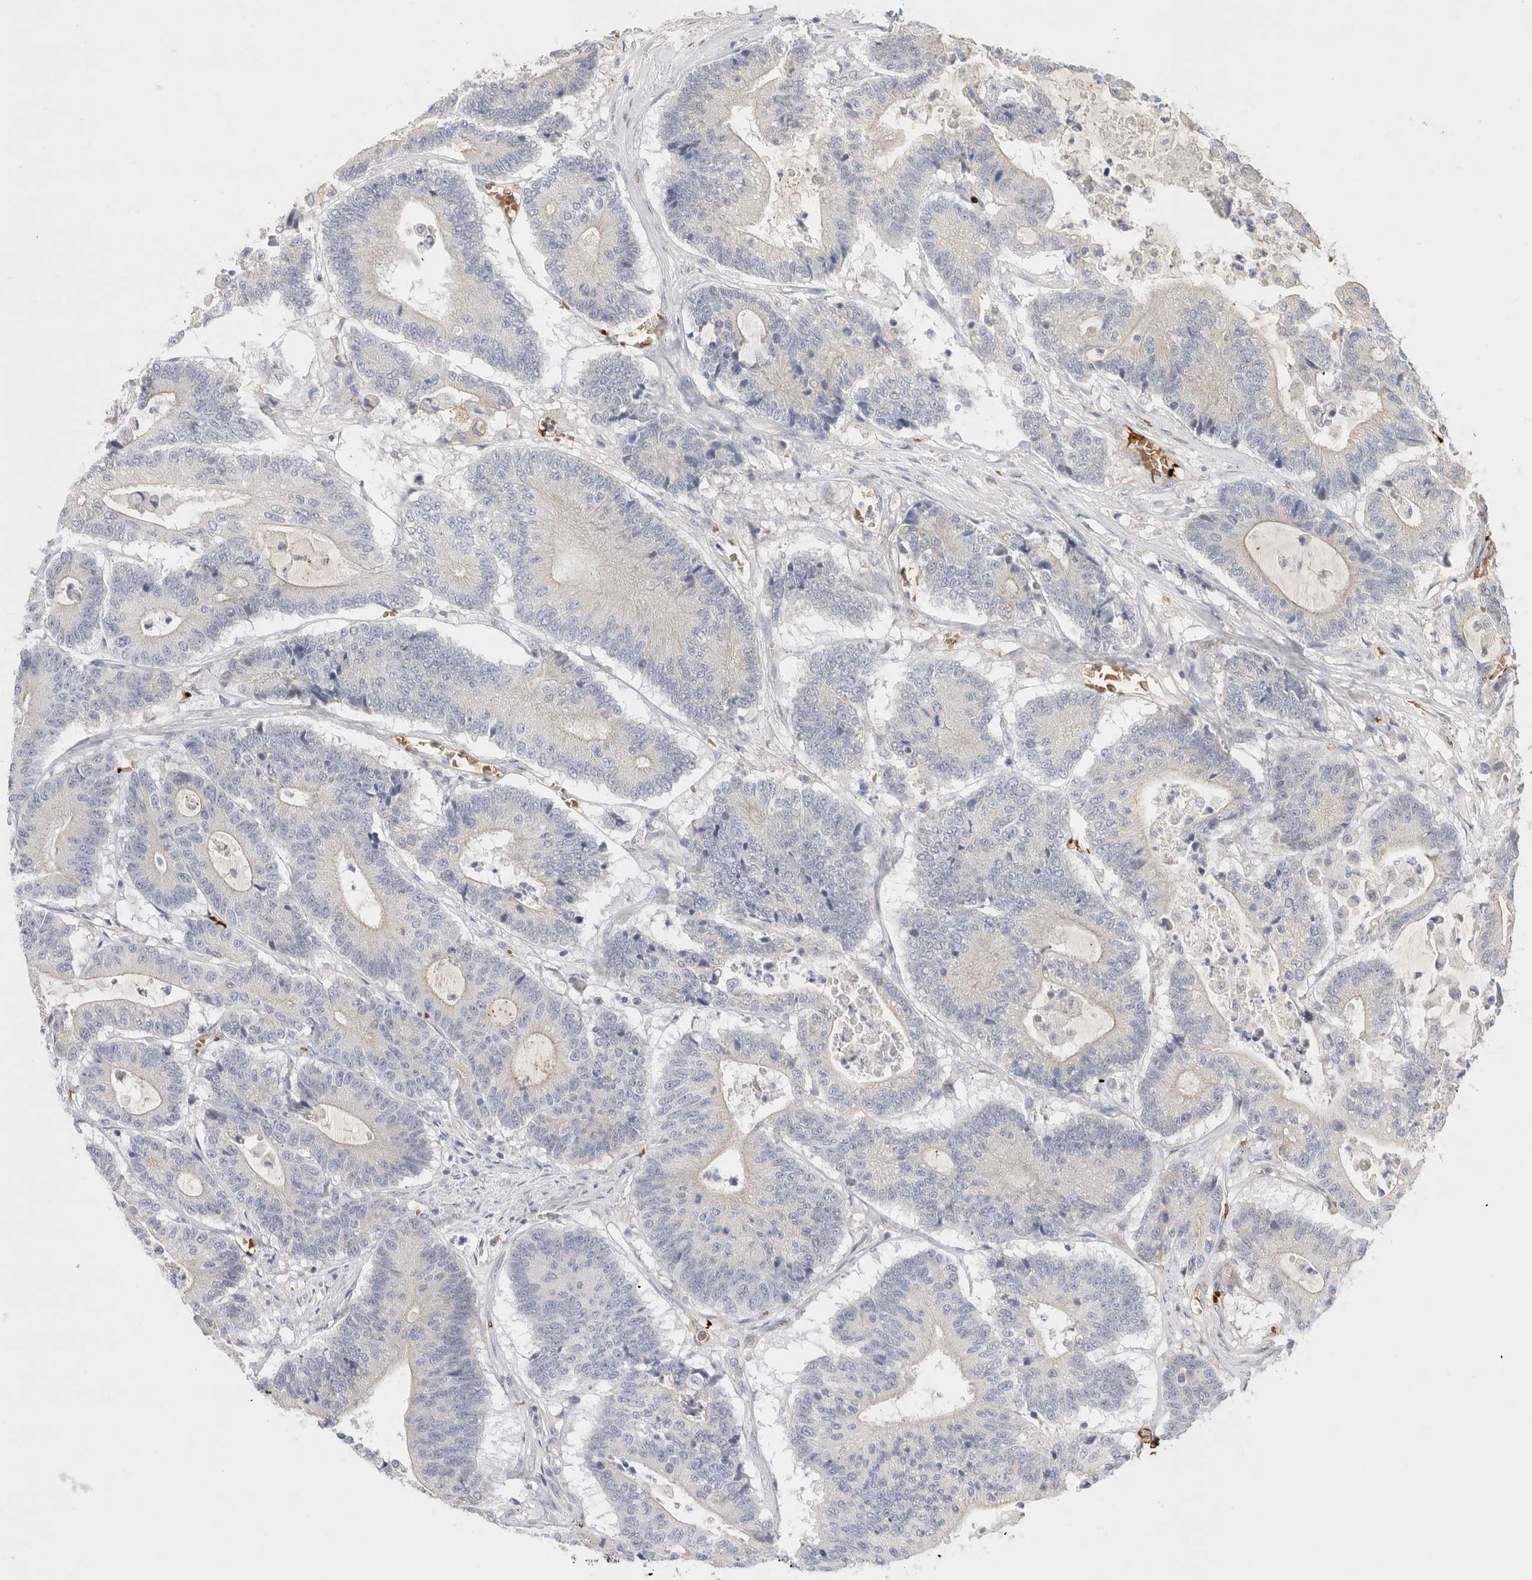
{"staining": {"intensity": "negative", "quantity": "none", "location": "none"}, "tissue": "colorectal cancer", "cell_type": "Tumor cells", "image_type": "cancer", "snomed": [{"axis": "morphology", "description": "Adenocarcinoma, NOS"}, {"axis": "topography", "description": "Colon"}], "caption": "A histopathology image of colorectal adenocarcinoma stained for a protein reveals no brown staining in tumor cells.", "gene": "MST1", "patient": {"sex": "female", "age": 84}}